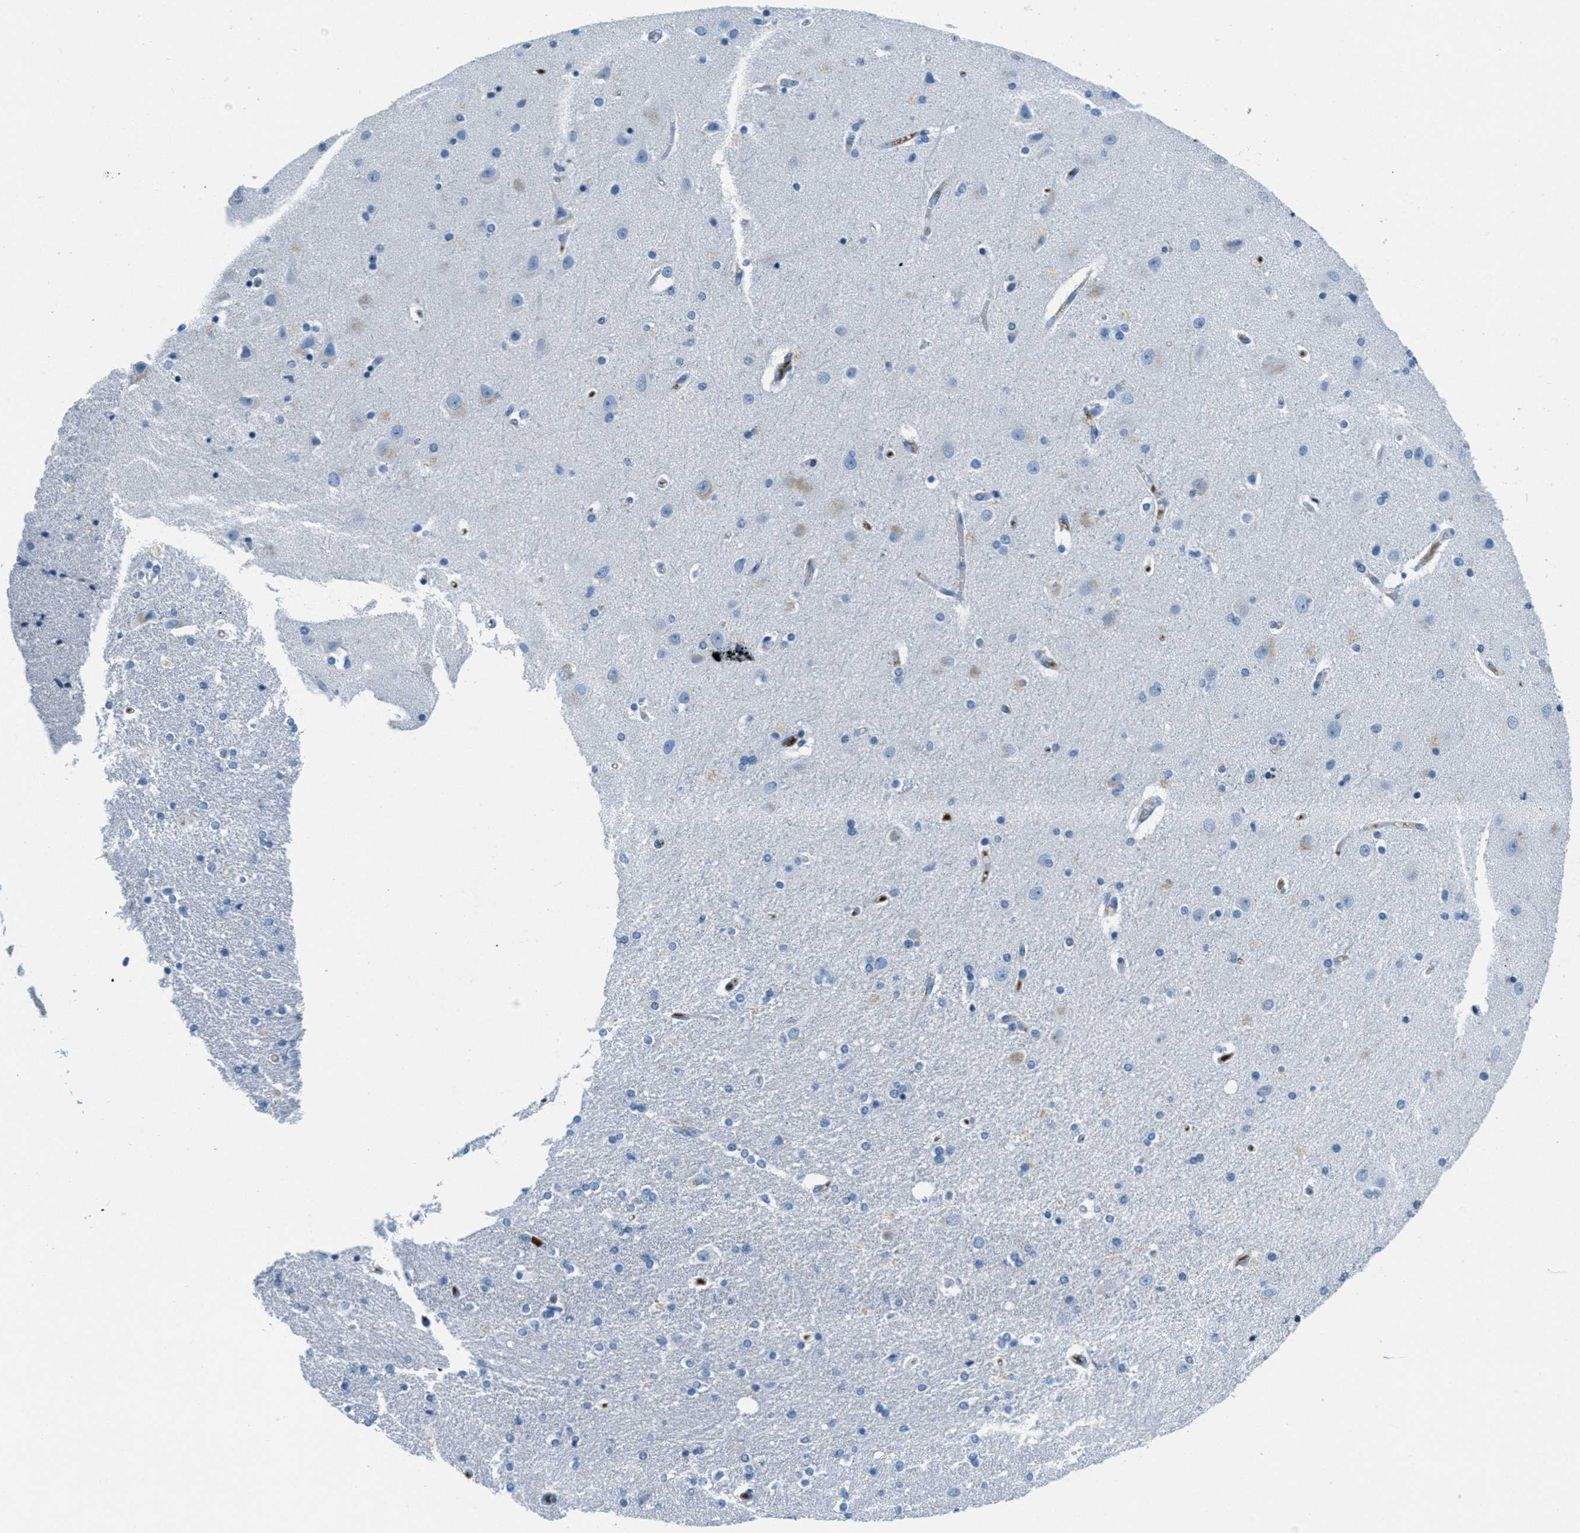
{"staining": {"intensity": "negative", "quantity": "none", "location": "none"}, "tissue": "caudate", "cell_type": "Glial cells", "image_type": "normal", "snomed": [{"axis": "morphology", "description": "Normal tissue, NOS"}, {"axis": "topography", "description": "Lateral ventricle wall"}], "caption": "An IHC photomicrograph of benign caudate is shown. There is no staining in glial cells of caudate. The staining was performed using DAB to visualize the protein expression in brown, while the nuclei were stained in blue with hematoxylin (Magnification: 20x).", "gene": "A2M", "patient": {"sex": "female", "age": 54}}